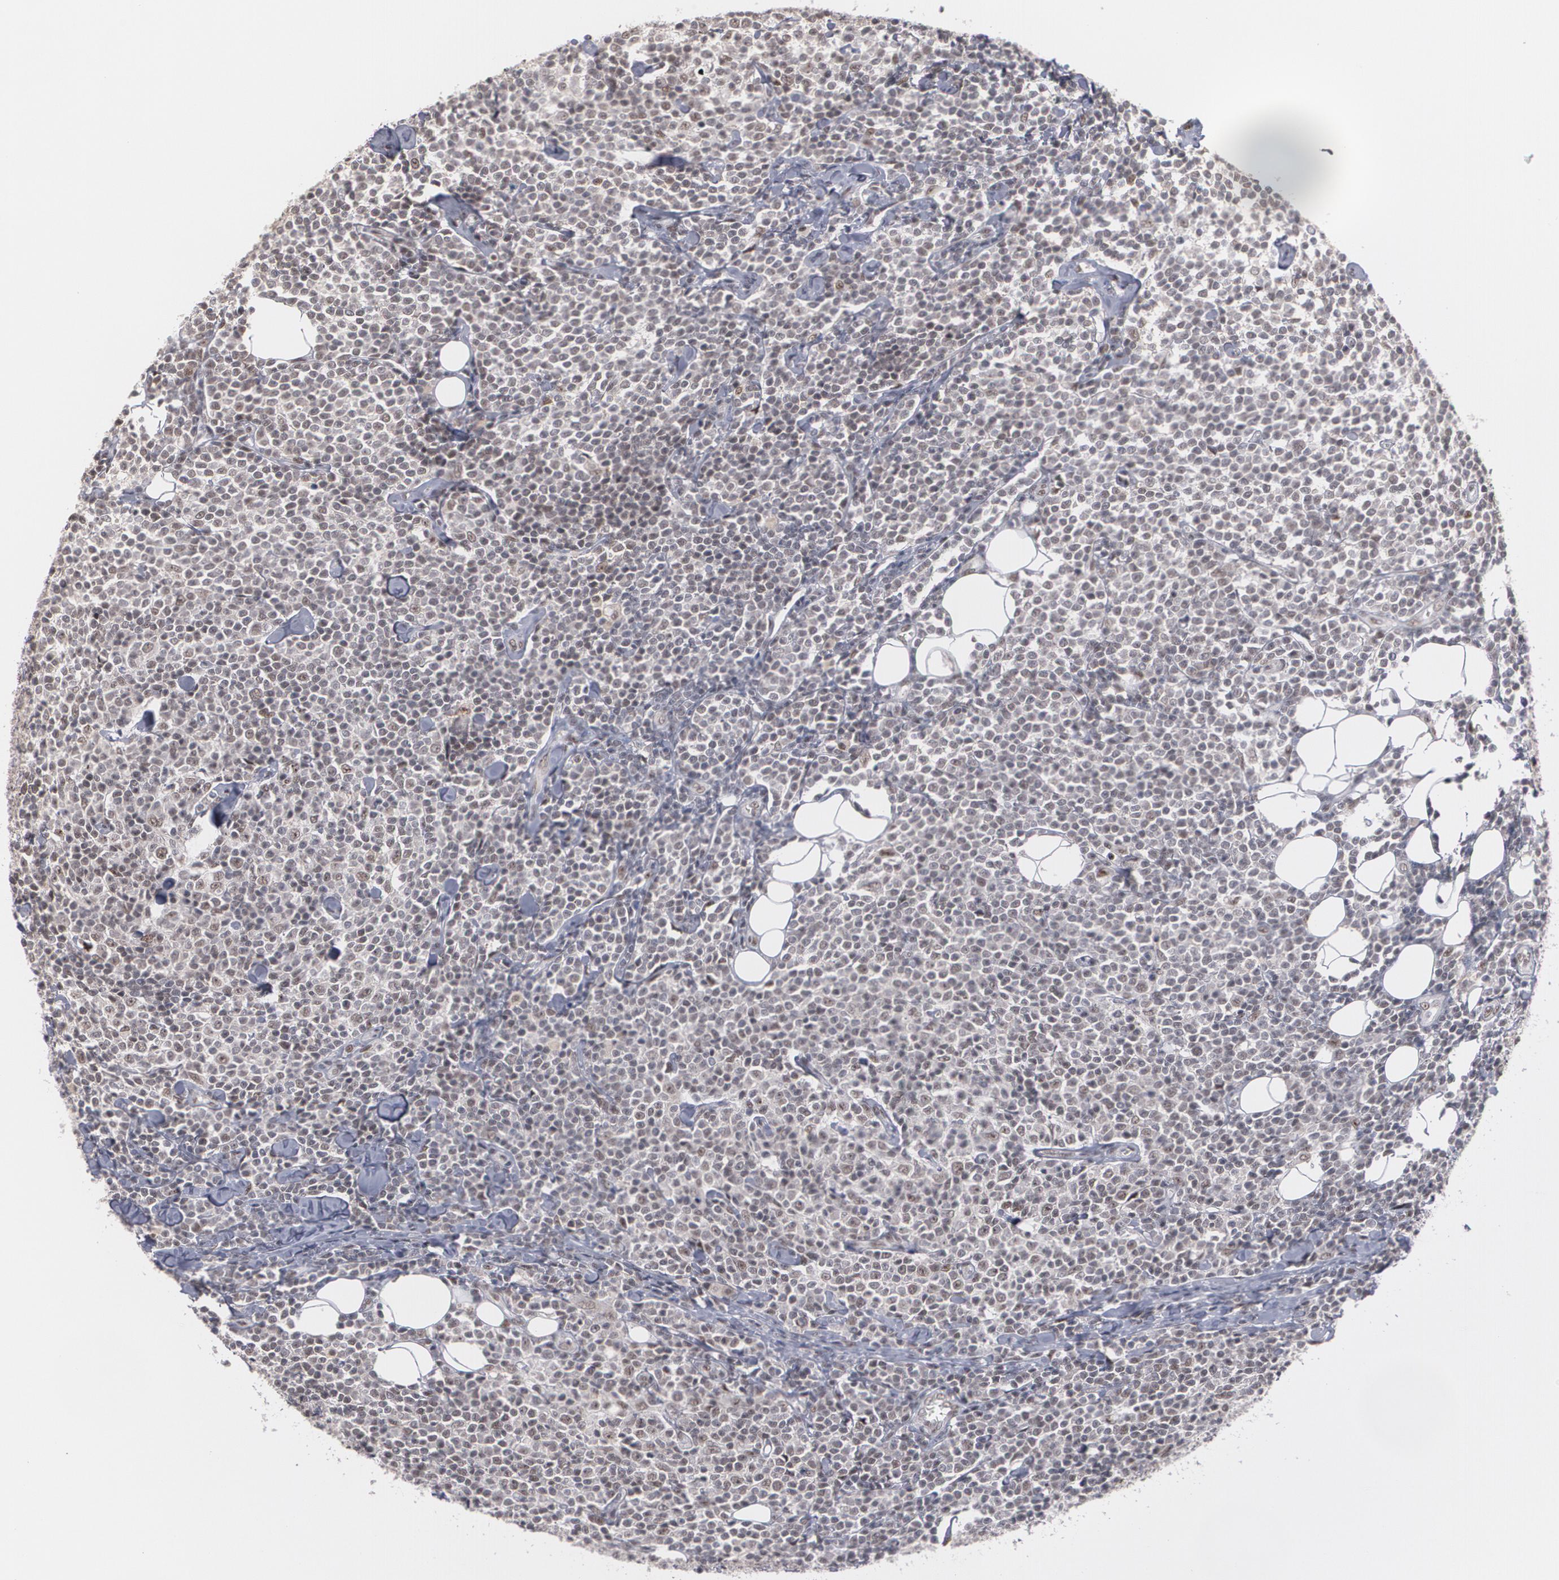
{"staining": {"intensity": "weak", "quantity": "<25%", "location": "nuclear"}, "tissue": "lymphoma", "cell_type": "Tumor cells", "image_type": "cancer", "snomed": [{"axis": "morphology", "description": "Malignant lymphoma, non-Hodgkin's type, Low grade"}, {"axis": "topography", "description": "Soft tissue"}], "caption": "Tumor cells show no significant expression in lymphoma.", "gene": "ZNF234", "patient": {"sex": "male", "age": 92}}